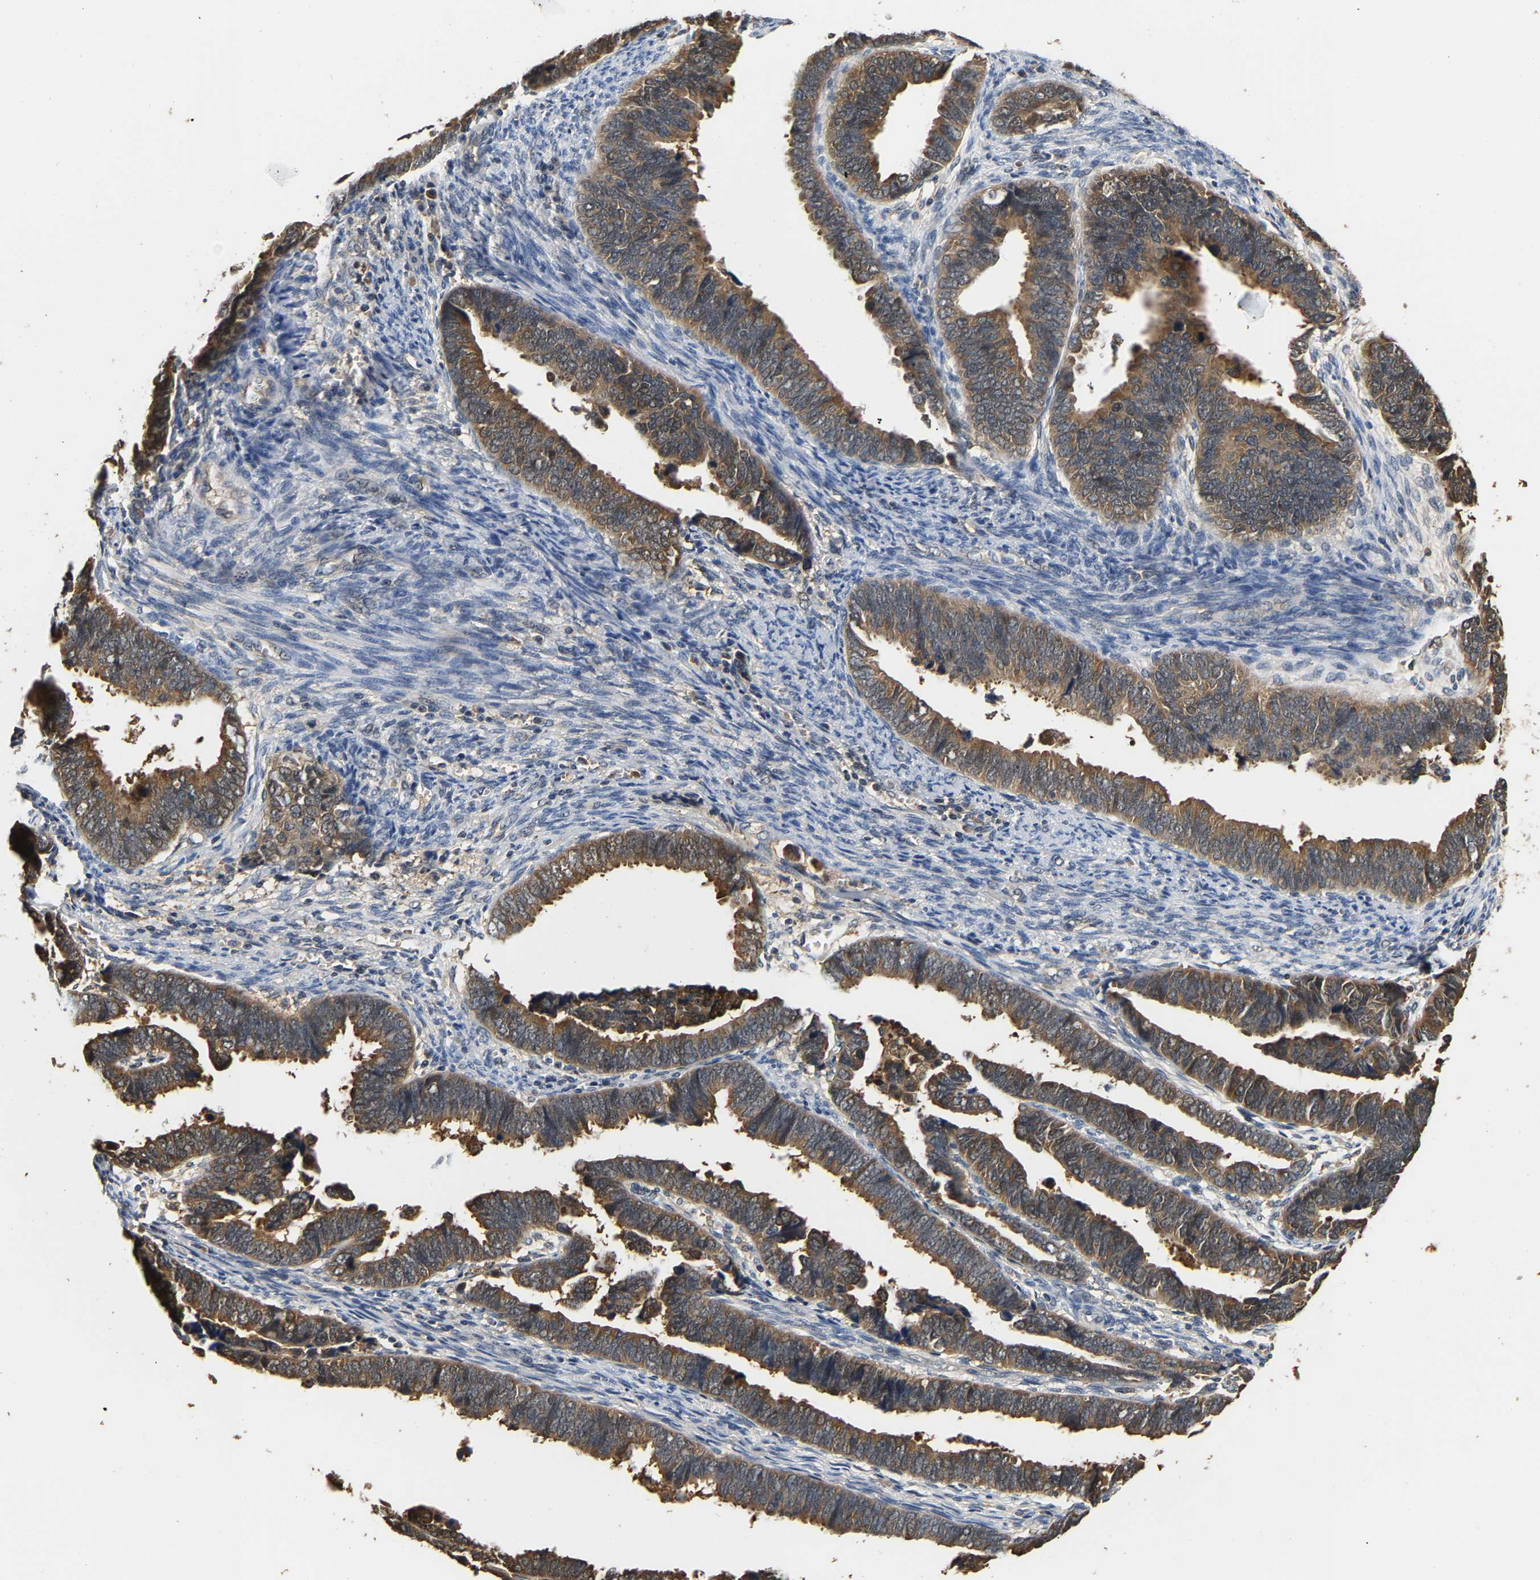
{"staining": {"intensity": "moderate", "quantity": ">75%", "location": "cytoplasmic/membranous"}, "tissue": "endometrial cancer", "cell_type": "Tumor cells", "image_type": "cancer", "snomed": [{"axis": "morphology", "description": "Adenocarcinoma, NOS"}, {"axis": "topography", "description": "Endometrium"}], "caption": "Protein staining exhibits moderate cytoplasmic/membranous staining in about >75% of tumor cells in endometrial cancer (adenocarcinoma).", "gene": "GPI", "patient": {"sex": "female", "age": 75}}